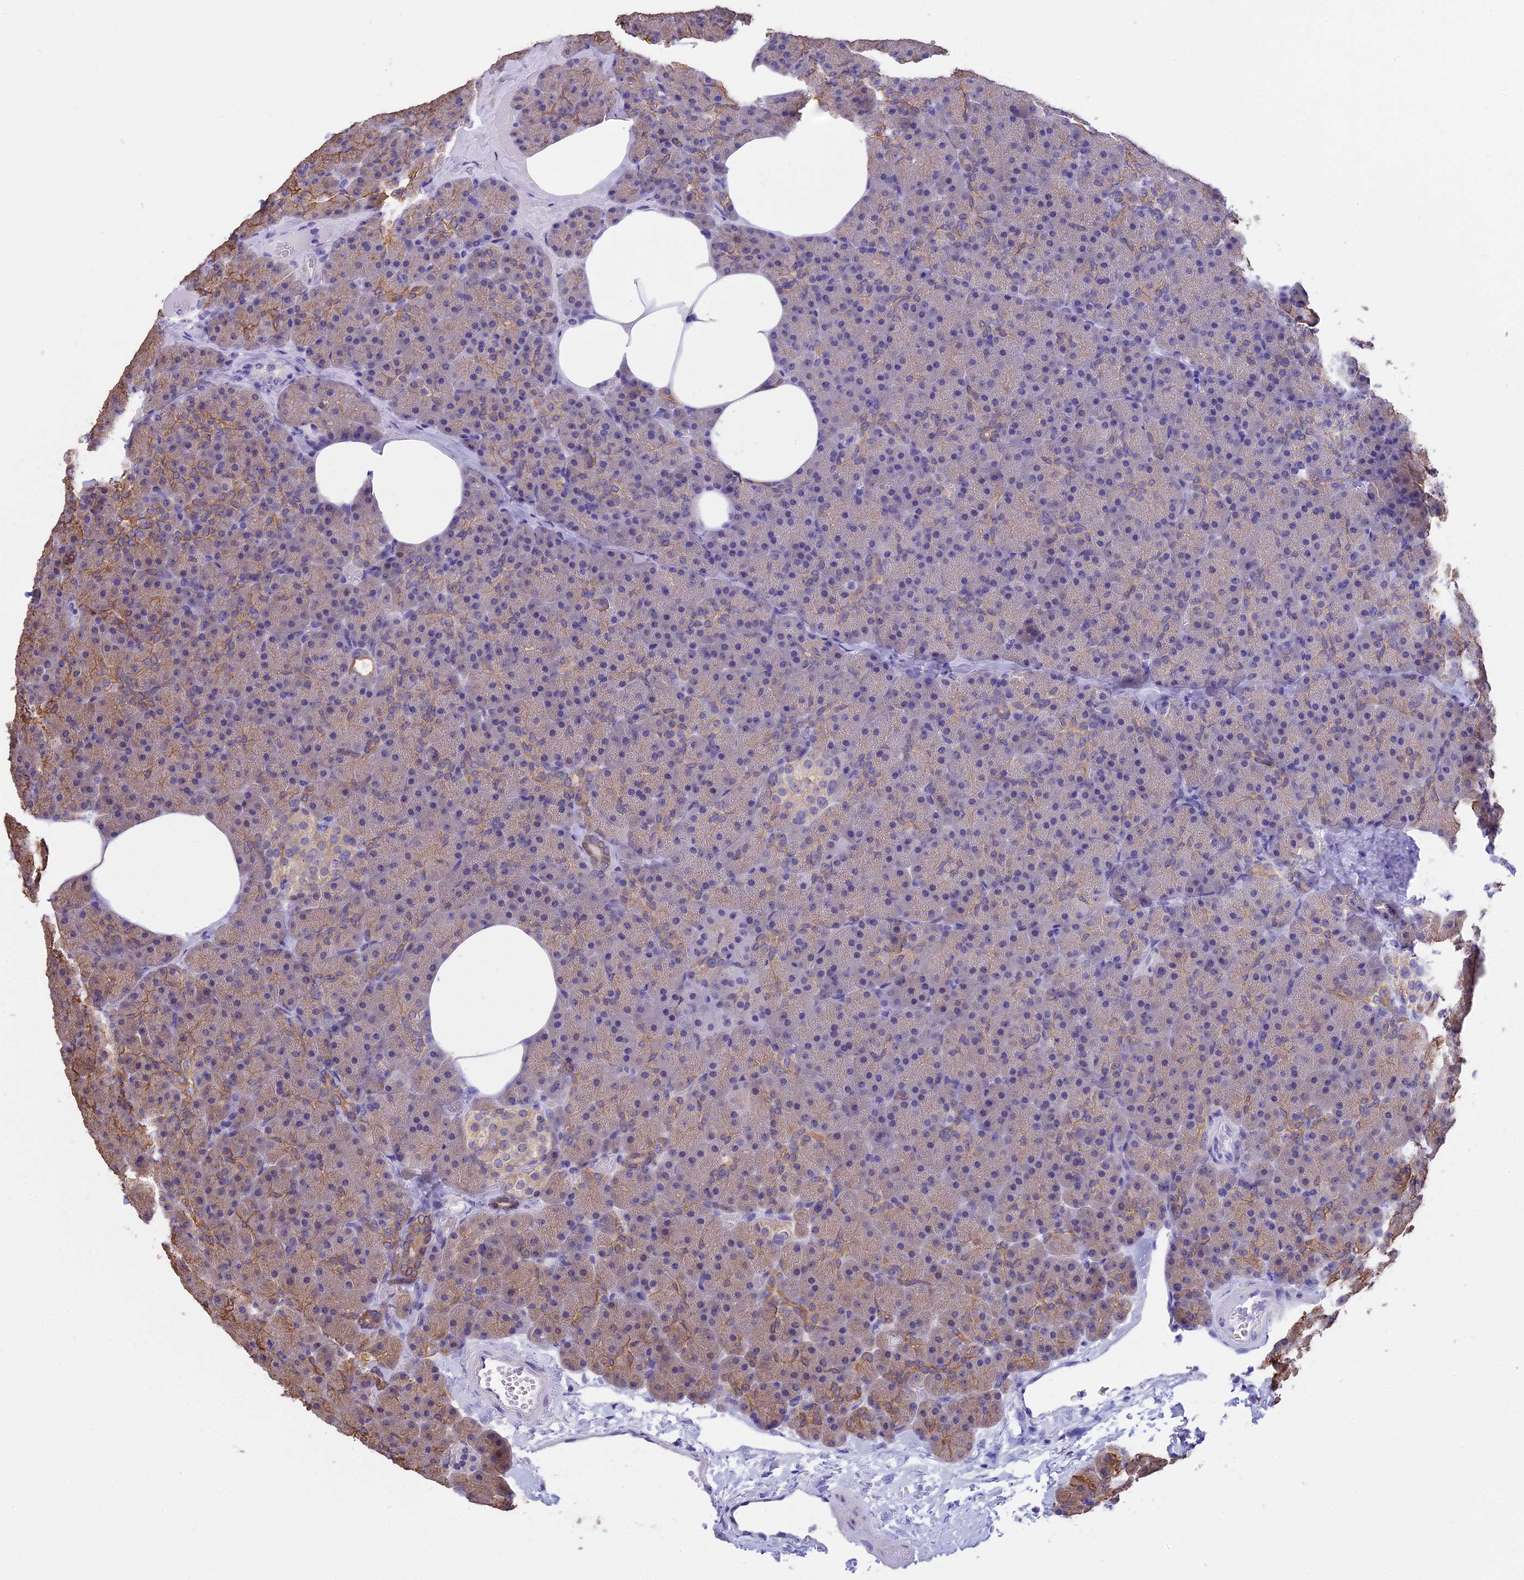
{"staining": {"intensity": "moderate", "quantity": "<25%", "location": "cytoplasmic/membranous"}, "tissue": "pancreas", "cell_type": "Exocrine glandular cells", "image_type": "normal", "snomed": [{"axis": "morphology", "description": "Normal tissue, NOS"}, {"axis": "morphology", "description": "Carcinoid, malignant, NOS"}, {"axis": "topography", "description": "Pancreas"}], "caption": "Protein positivity by immunohistochemistry displays moderate cytoplasmic/membranous staining in about <25% of exocrine glandular cells in benign pancreas. (DAB = brown stain, brightfield microscopy at high magnification).", "gene": "STUB1", "patient": {"sex": "female", "age": 35}}